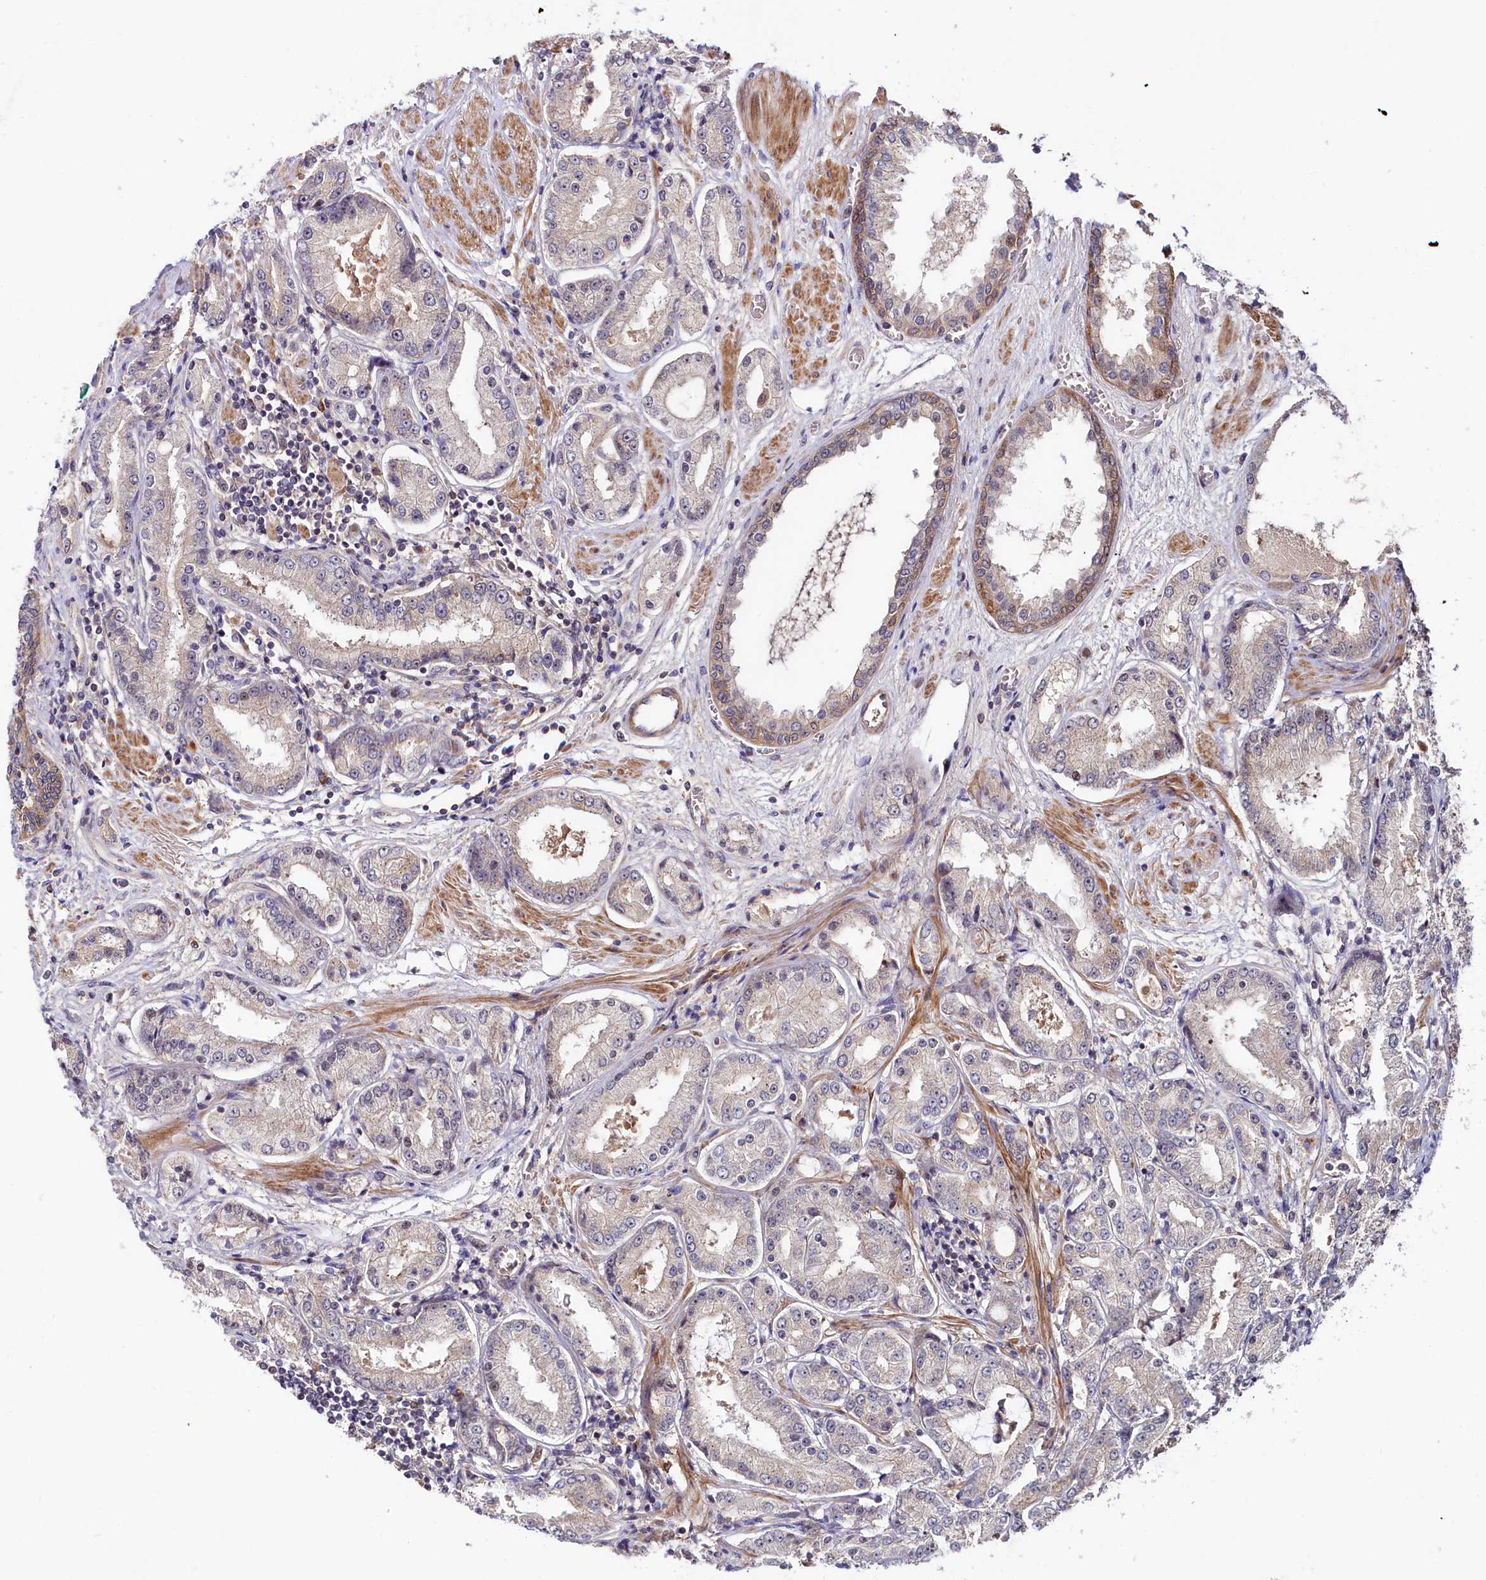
{"staining": {"intensity": "negative", "quantity": "none", "location": "none"}, "tissue": "prostate cancer", "cell_type": "Tumor cells", "image_type": "cancer", "snomed": [{"axis": "morphology", "description": "Adenocarcinoma, High grade"}, {"axis": "topography", "description": "Prostate"}], "caption": "A photomicrograph of high-grade adenocarcinoma (prostate) stained for a protein exhibits no brown staining in tumor cells.", "gene": "NEDD1", "patient": {"sex": "male", "age": 59}}